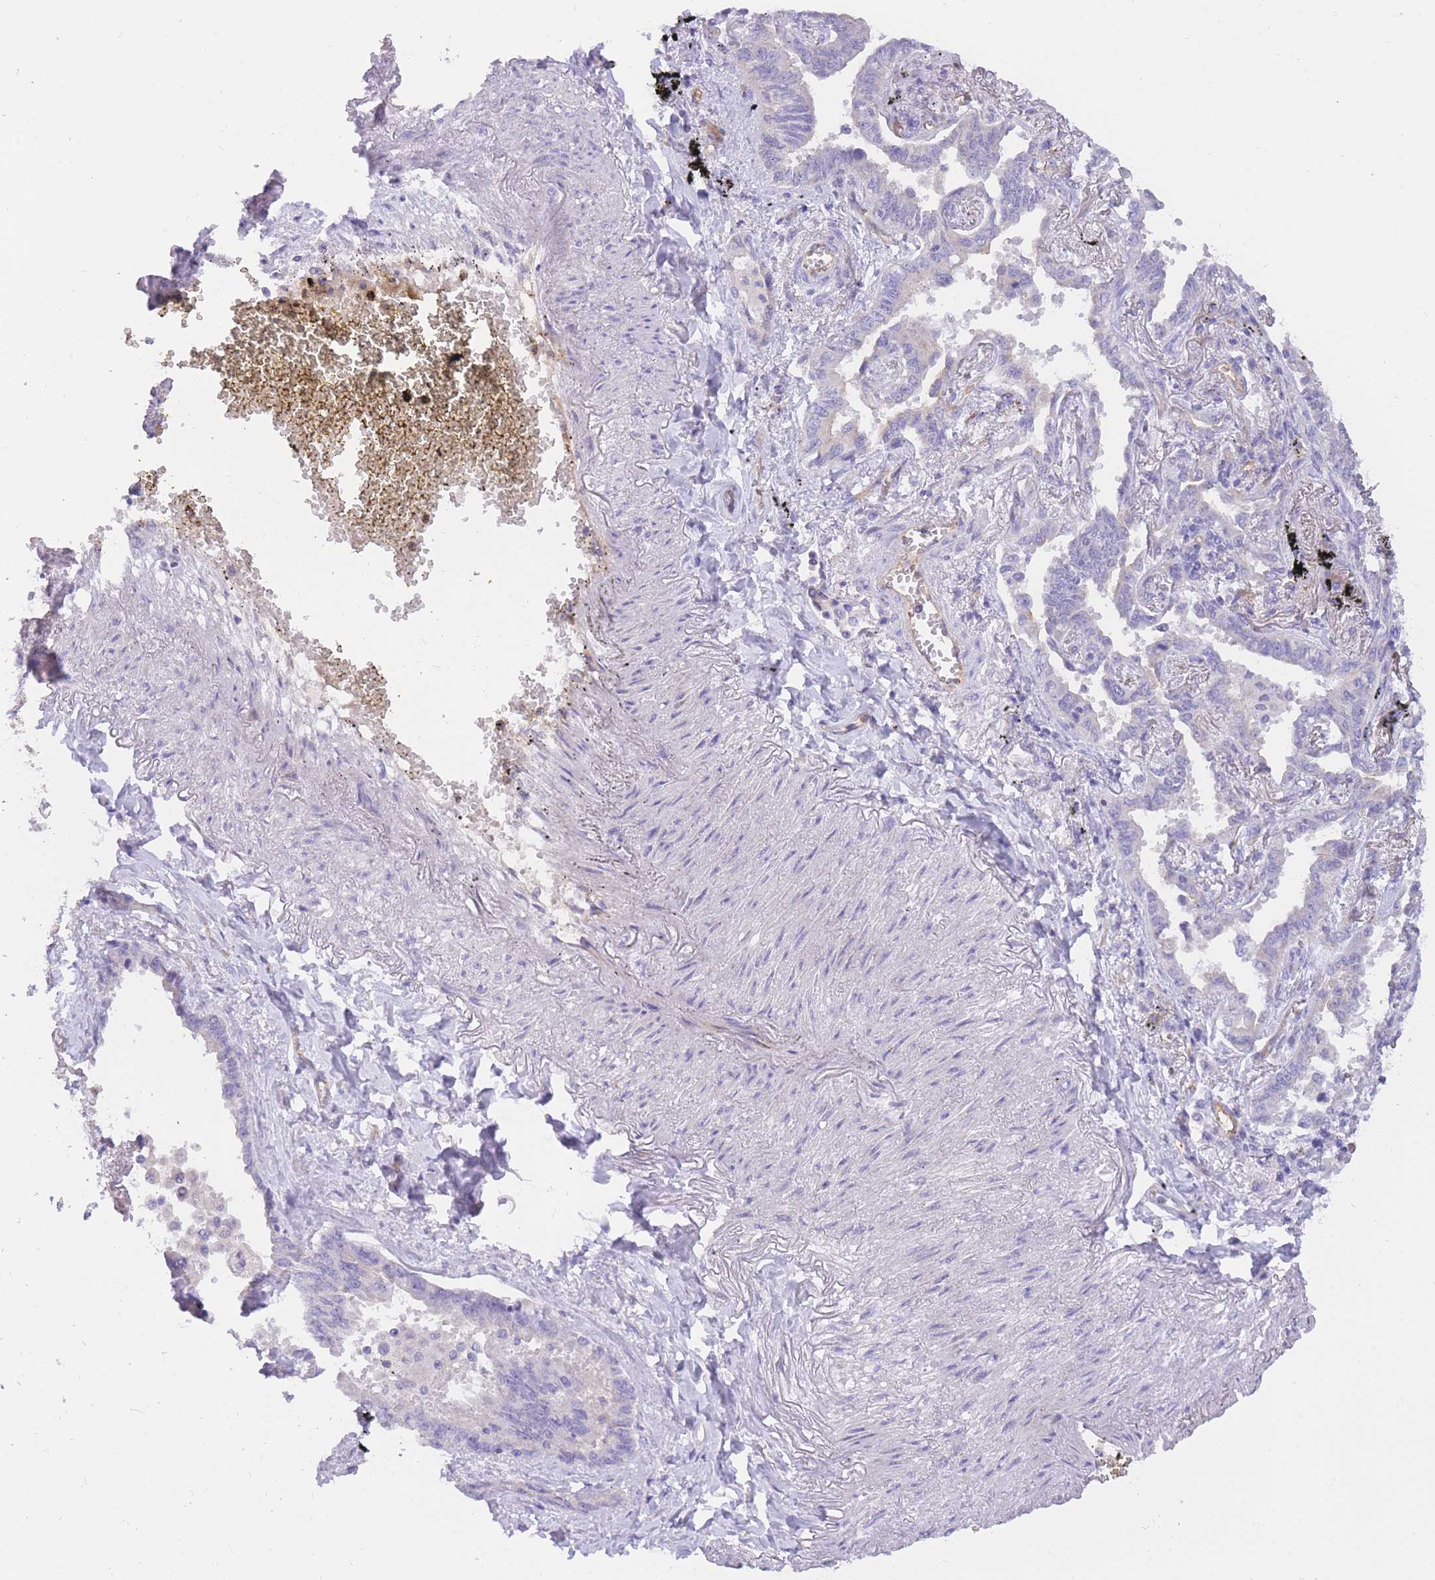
{"staining": {"intensity": "negative", "quantity": "none", "location": "none"}, "tissue": "lung cancer", "cell_type": "Tumor cells", "image_type": "cancer", "snomed": [{"axis": "morphology", "description": "Adenocarcinoma, NOS"}, {"axis": "topography", "description": "Lung"}], "caption": "DAB immunohistochemical staining of adenocarcinoma (lung) reveals no significant expression in tumor cells.", "gene": "SULT1A1", "patient": {"sex": "male", "age": 67}}